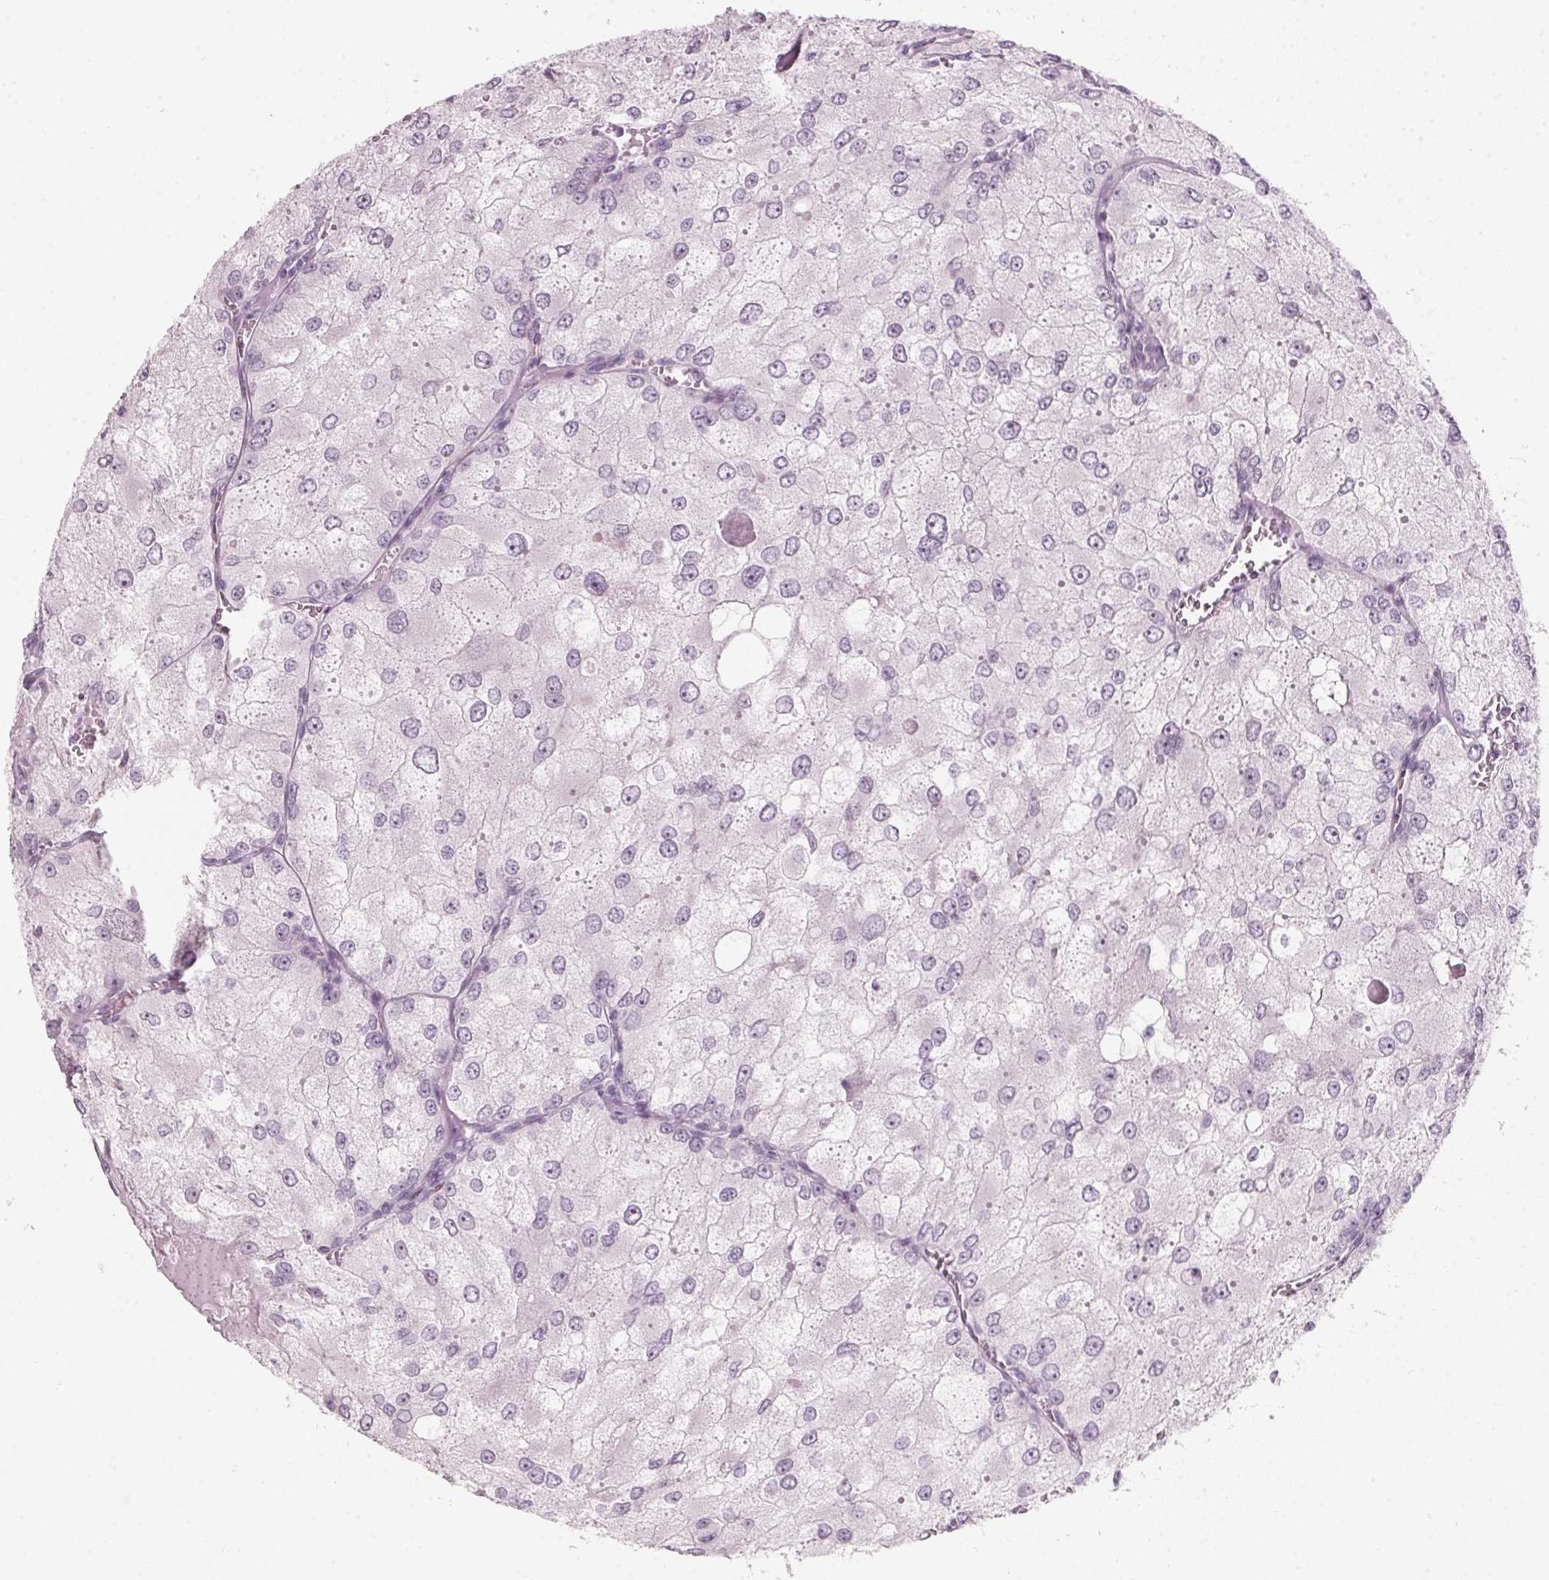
{"staining": {"intensity": "negative", "quantity": "none", "location": "none"}, "tissue": "renal cancer", "cell_type": "Tumor cells", "image_type": "cancer", "snomed": [{"axis": "morphology", "description": "Adenocarcinoma, NOS"}, {"axis": "topography", "description": "Kidney"}], "caption": "The photomicrograph exhibits no staining of tumor cells in renal adenocarcinoma. (DAB (3,3'-diaminobenzidine) immunohistochemistry visualized using brightfield microscopy, high magnification).", "gene": "DNTTIP2", "patient": {"sex": "female", "age": 70}}